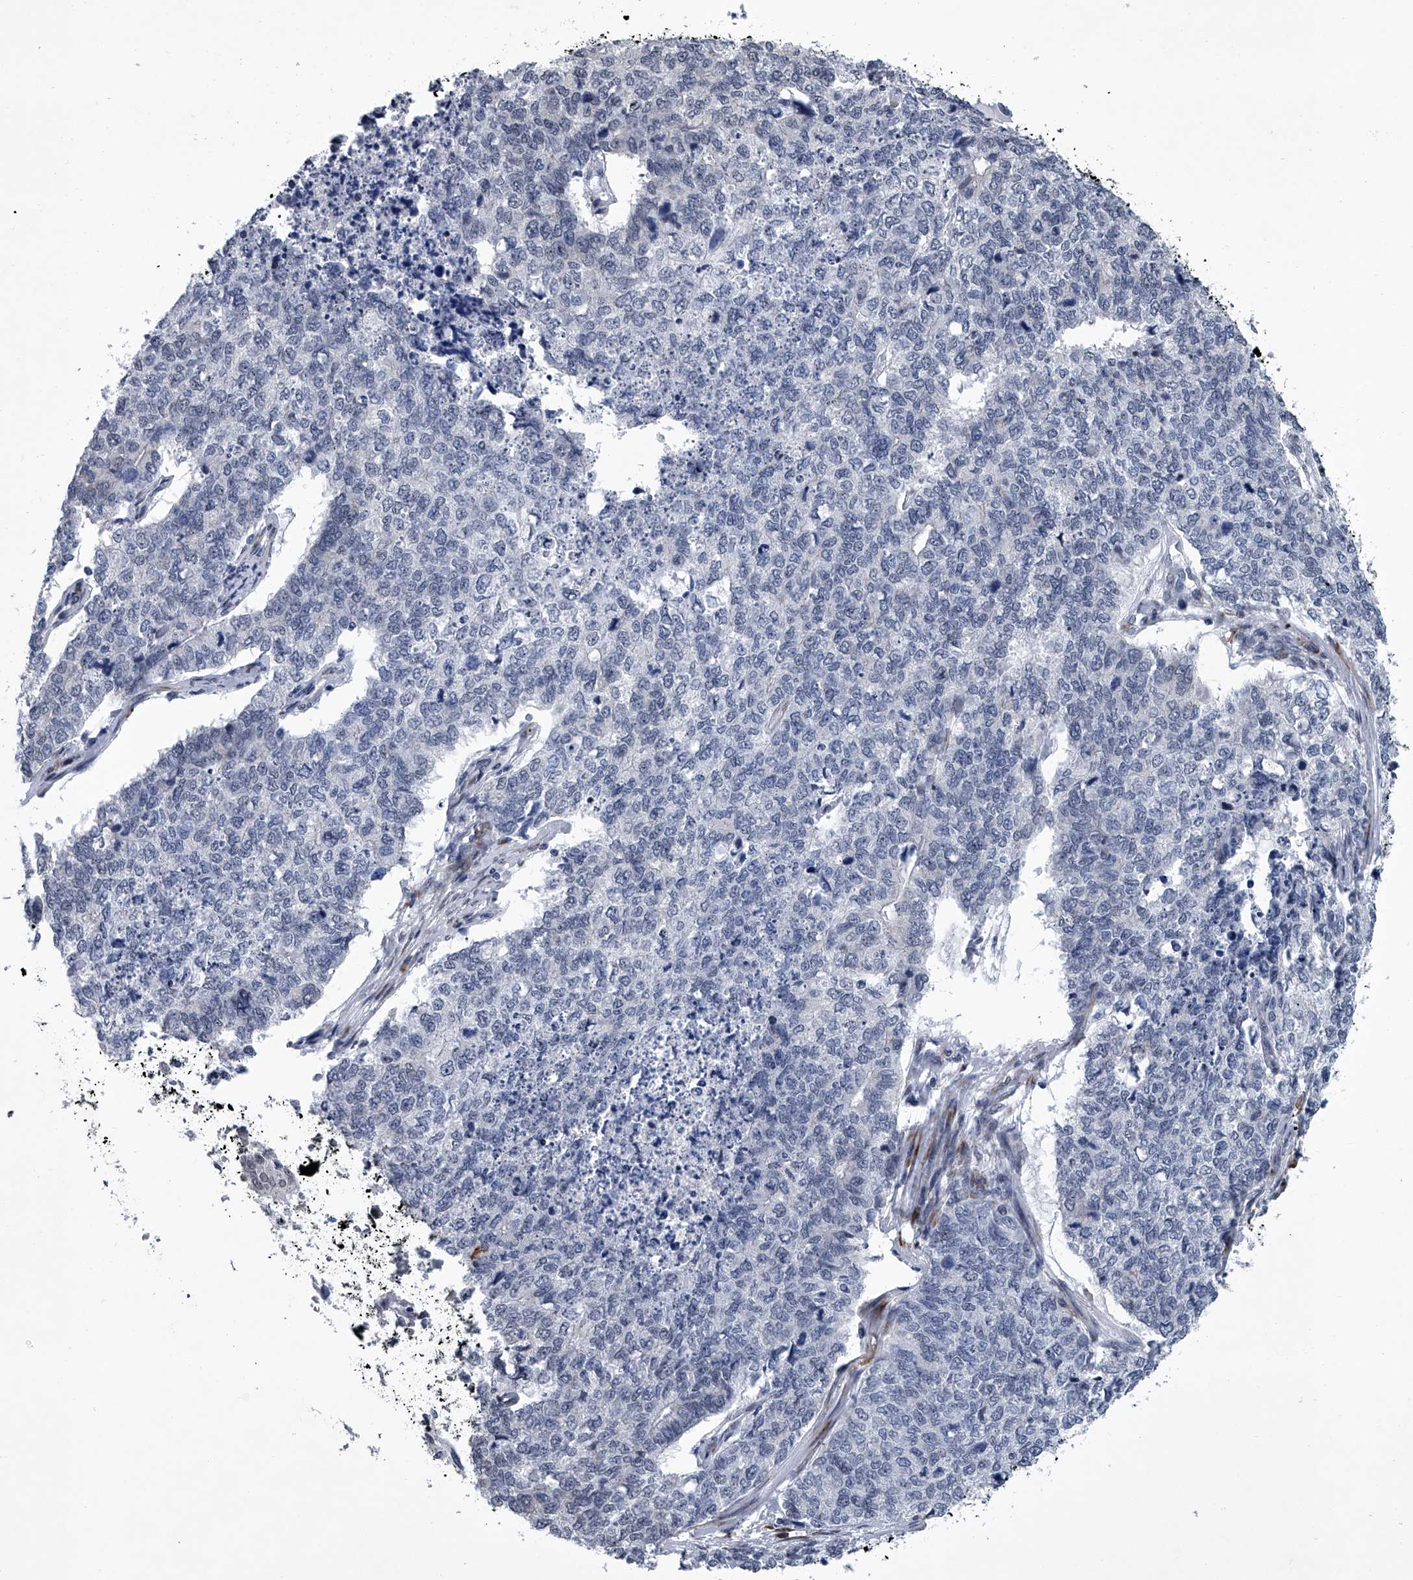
{"staining": {"intensity": "negative", "quantity": "none", "location": "none"}, "tissue": "cervical cancer", "cell_type": "Tumor cells", "image_type": "cancer", "snomed": [{"axis": "morphology", "description": "Squamous cell carcinoma, NOS"}, {"axis": "topography", "description": "Cervix"}], "caption": "Immunohistochemistry of human cervical cancer shows no positivity in tumor cells.", "gene": "PPP2R5D", "patient": {"sex": "female", "age": 63}}